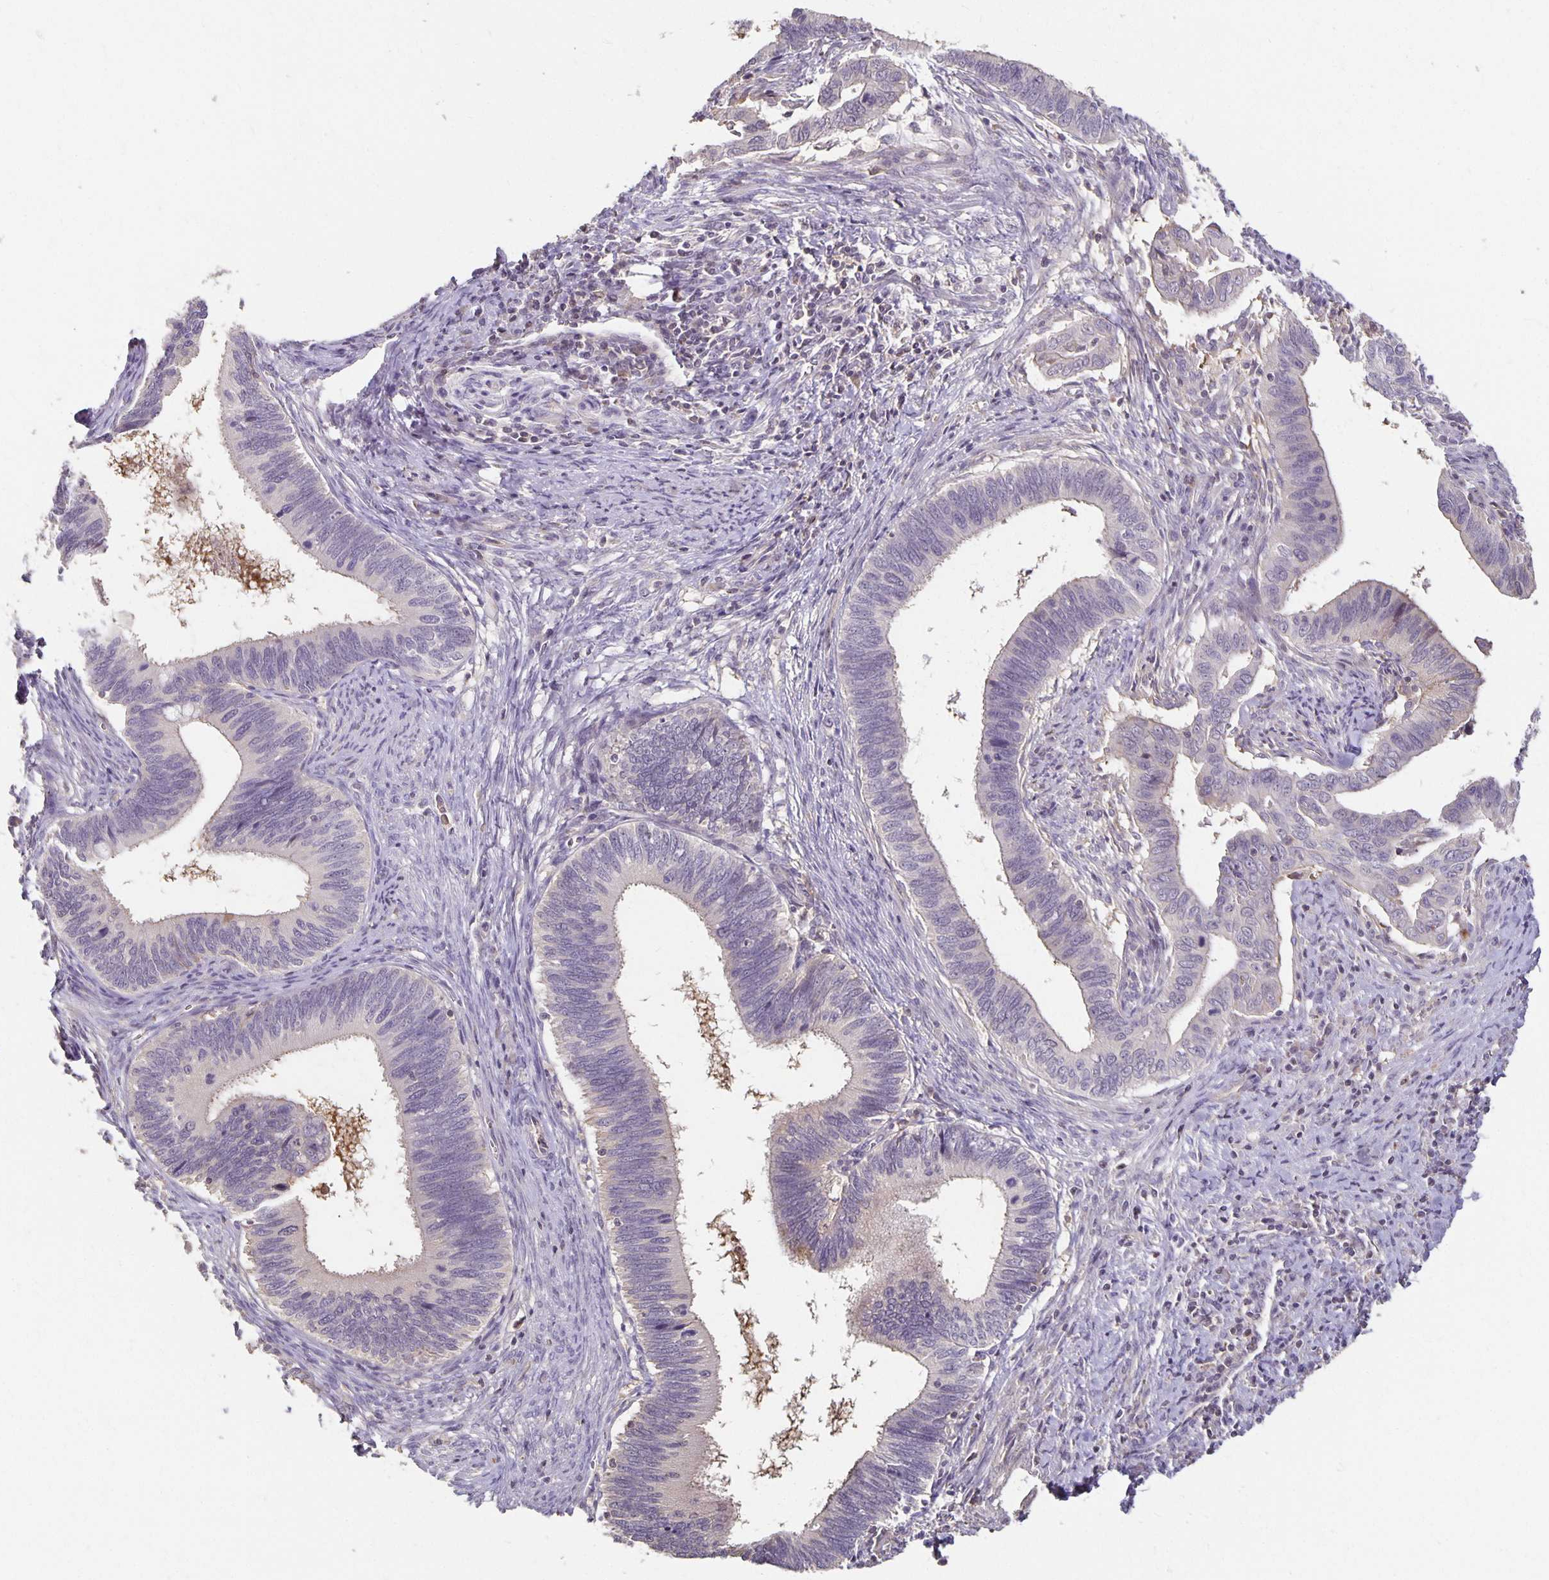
{"staining": {"intensity": "negative", "quantity": "none", "location": "none"}, "tissue": "cervical cancer", "cell_type": "Tumor cells", "image_type": "cancer", "snomed": [{"axis": "morphology", "description": "Adenocarcinoma, NOS"}, {"axis": "topography", "description": "Cervix"}], "caption": "Histopathology image shows no protein expression in tumor cells of cervical adenocarcinoma tissue.", "gene": "CST6", "patient": {"sex": "female", "age": 42}}